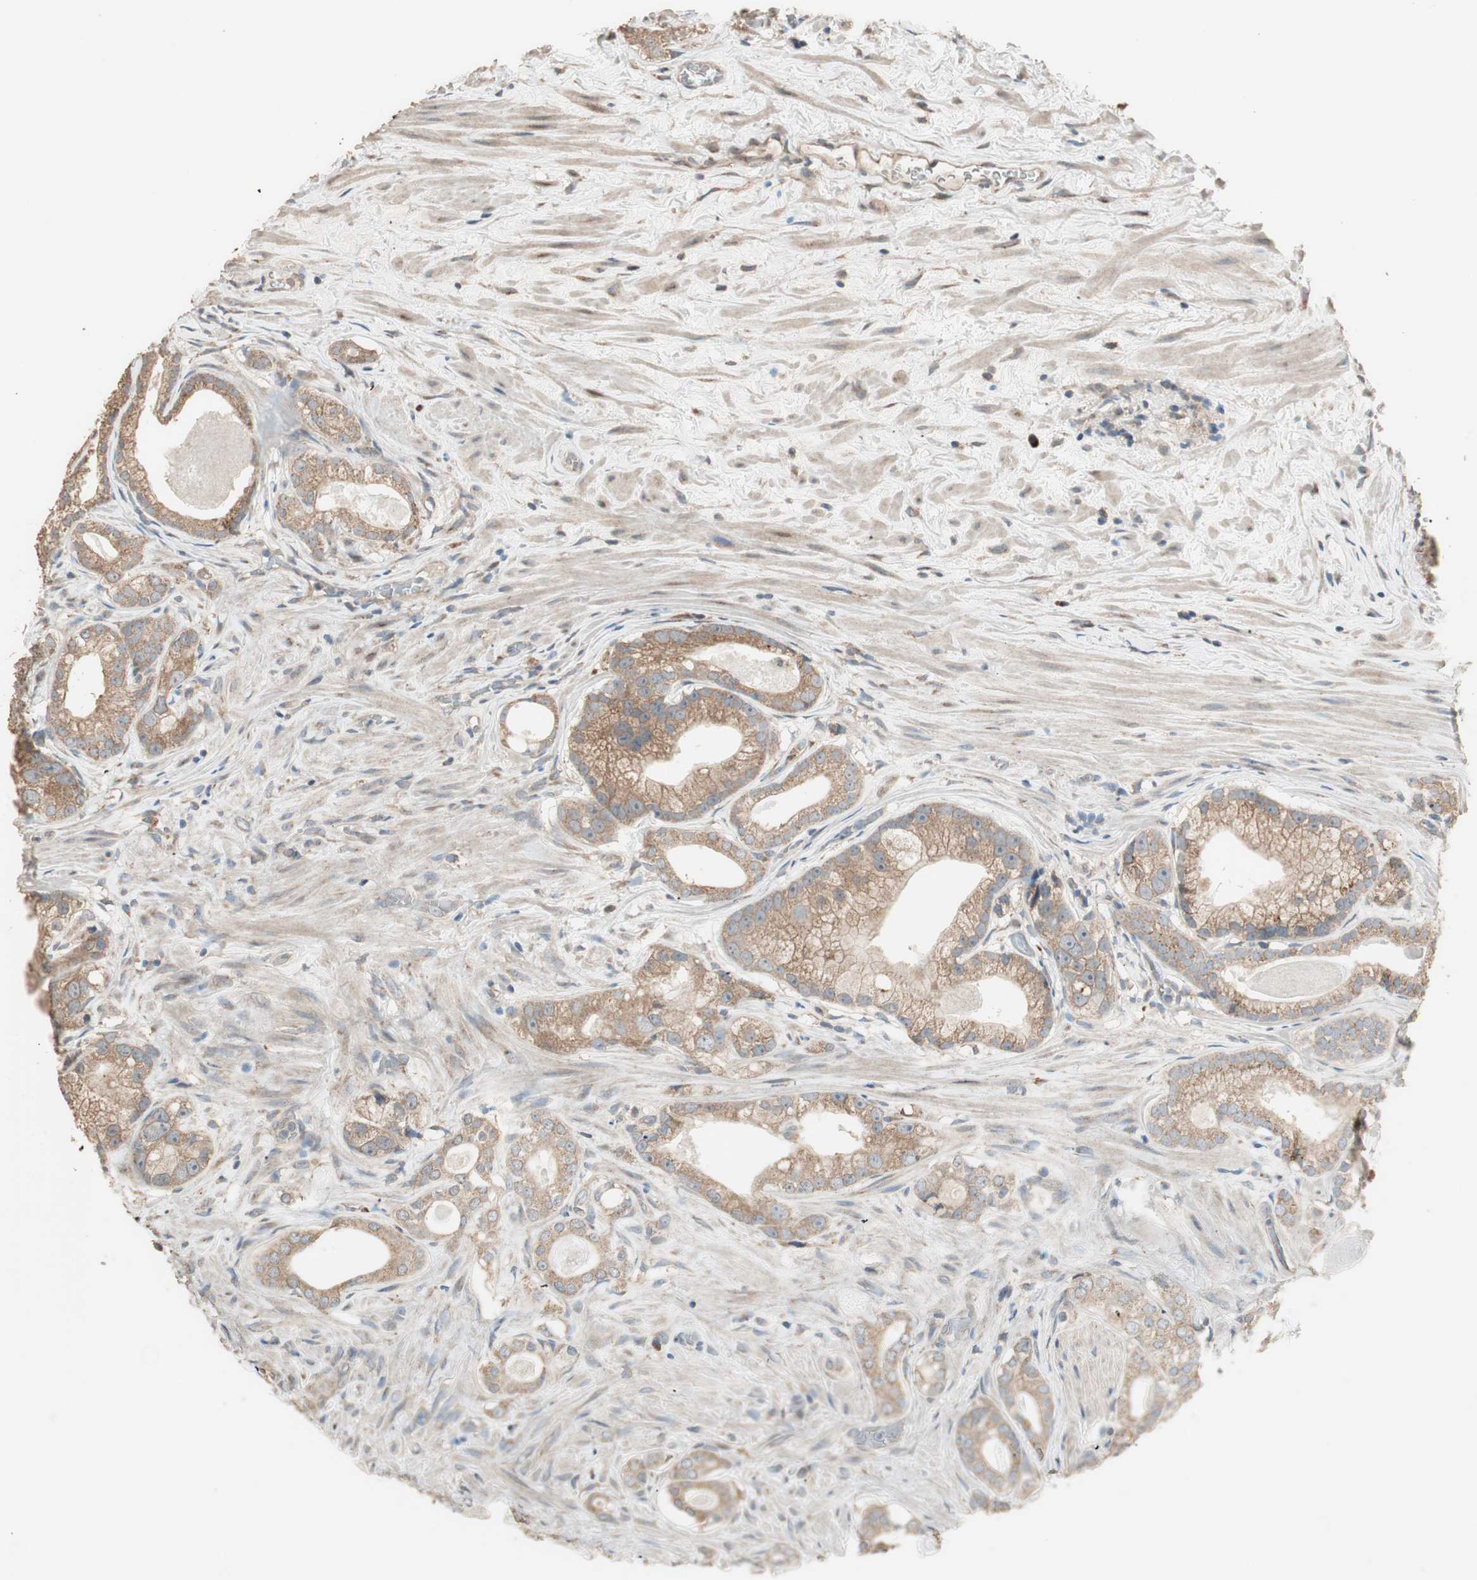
{"staining": {"intensity": "moderate", "quantity": ">75%", "location": "cytoplasmic/membranous"}, "tissue": "prostate cancer", "cell_type": "Tumor cells", "image_type": "cancer", "snomed": [{"axis": "morphology", "description": "Adenocarcinoma, Low grade"}, {"axis": "topography", "description": "Prostate"}], "caption": "A brown stain shows moderate cytoplasmic/membranous positivity of a protein in adenocarcinoma (low-grade) (prostate) tumor cells.", "gene": "RARRES1", "patient": {"sex": "male", "age": 59}}